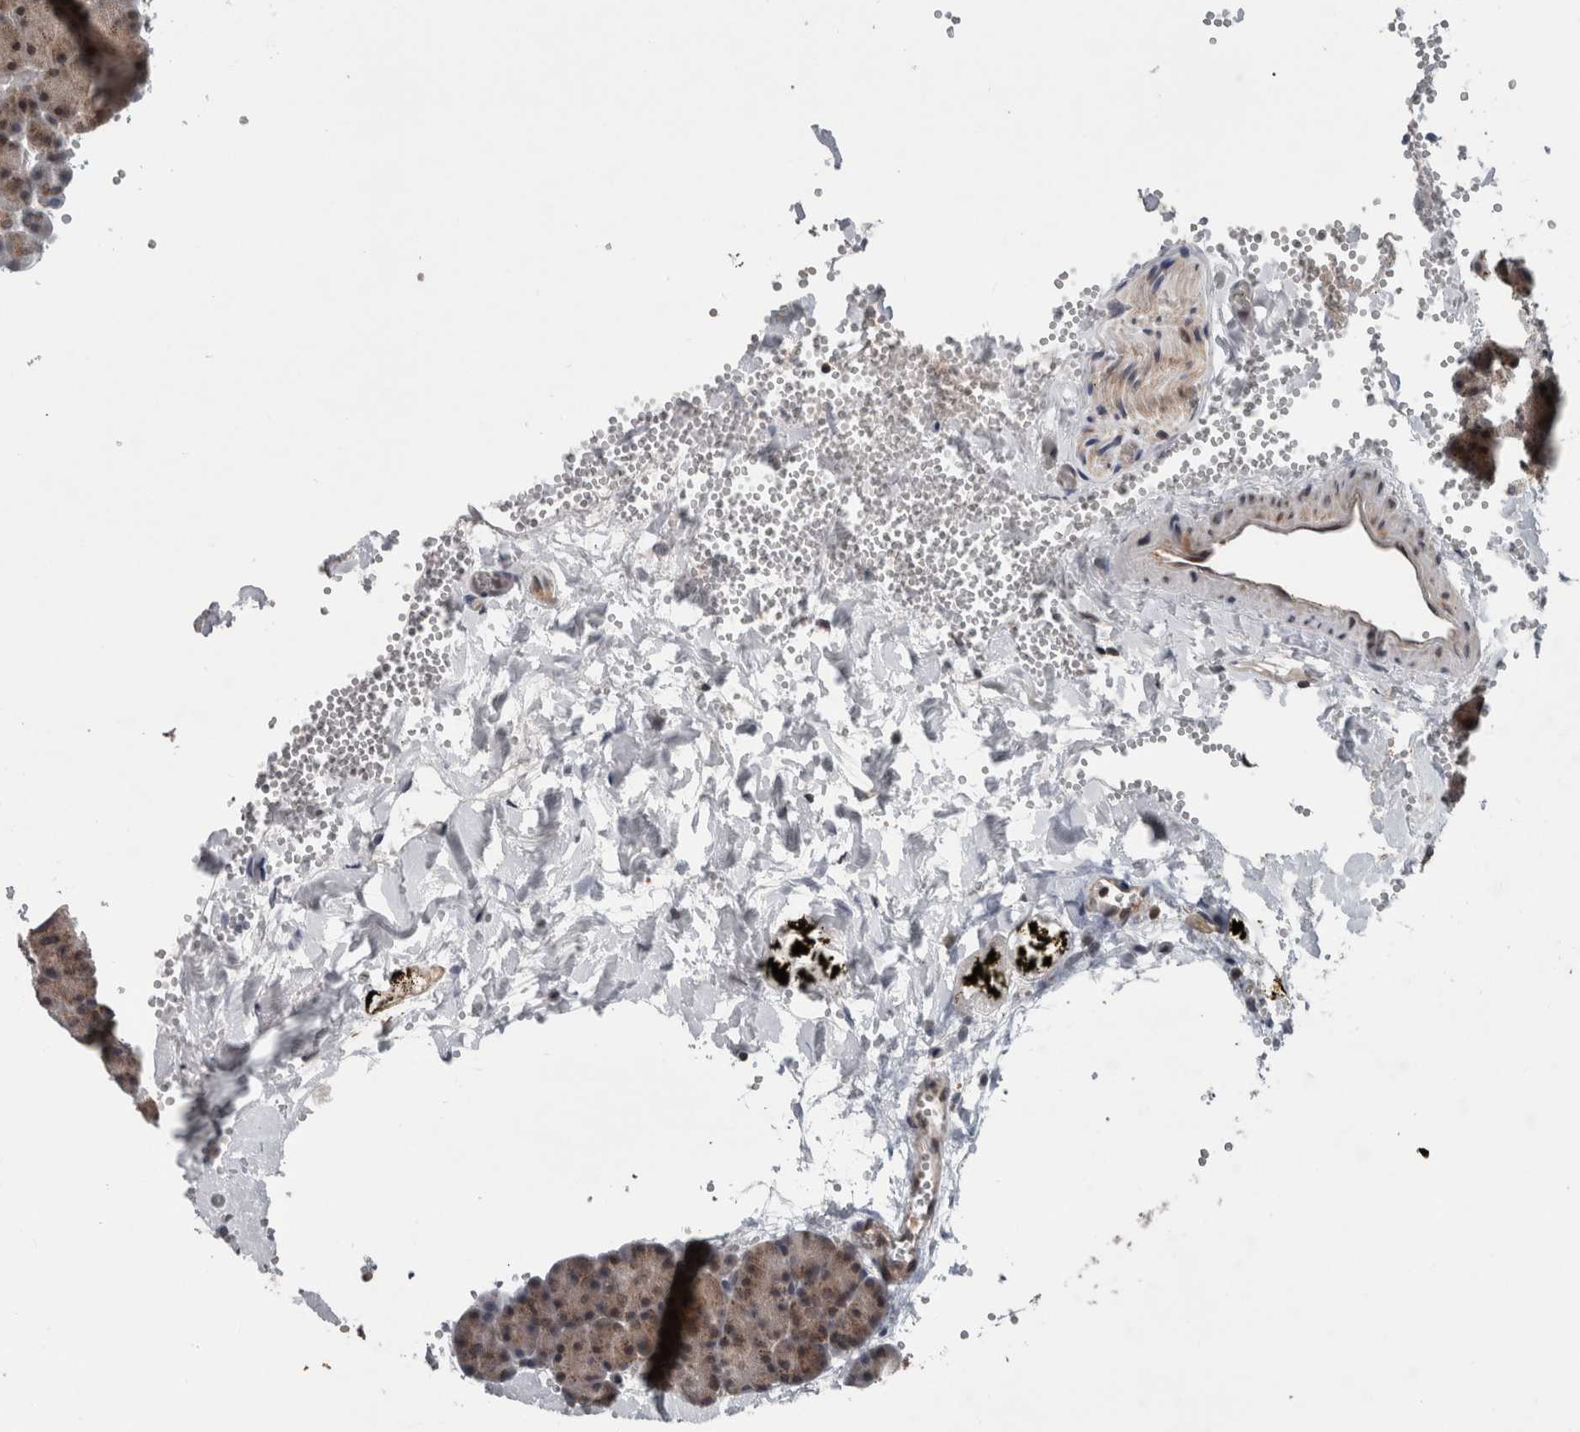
{"staining": {"intensity": "moderate", "quantity": "25%-75%", "location": "cytoplasmic/membranous,nuclear"}, "tissue": "pancreas", "cell_type": "Exocrine glandular cells", "image_type": "normal", "snomed": [{"axis": "morphology", "description": "Normal tissue, NOS"}, {"axis": "morphology", "description": "Carcinoid, malignant, NOS"}, {"axis": "topography", "description": "Pancreas"}], "caption": "IHC histopathology image of normal pancreas: pancreas stained using IHC exhibits medium levels of moderate protein expression localized specifically in the cytoplasmic/membranous,nuclear of exocrine glandular cells, appearing as a cytoplasmic/membranous,nuclear brown color.", "gene": "ENY2", "patient": {"sex": "female", "age": 35}}